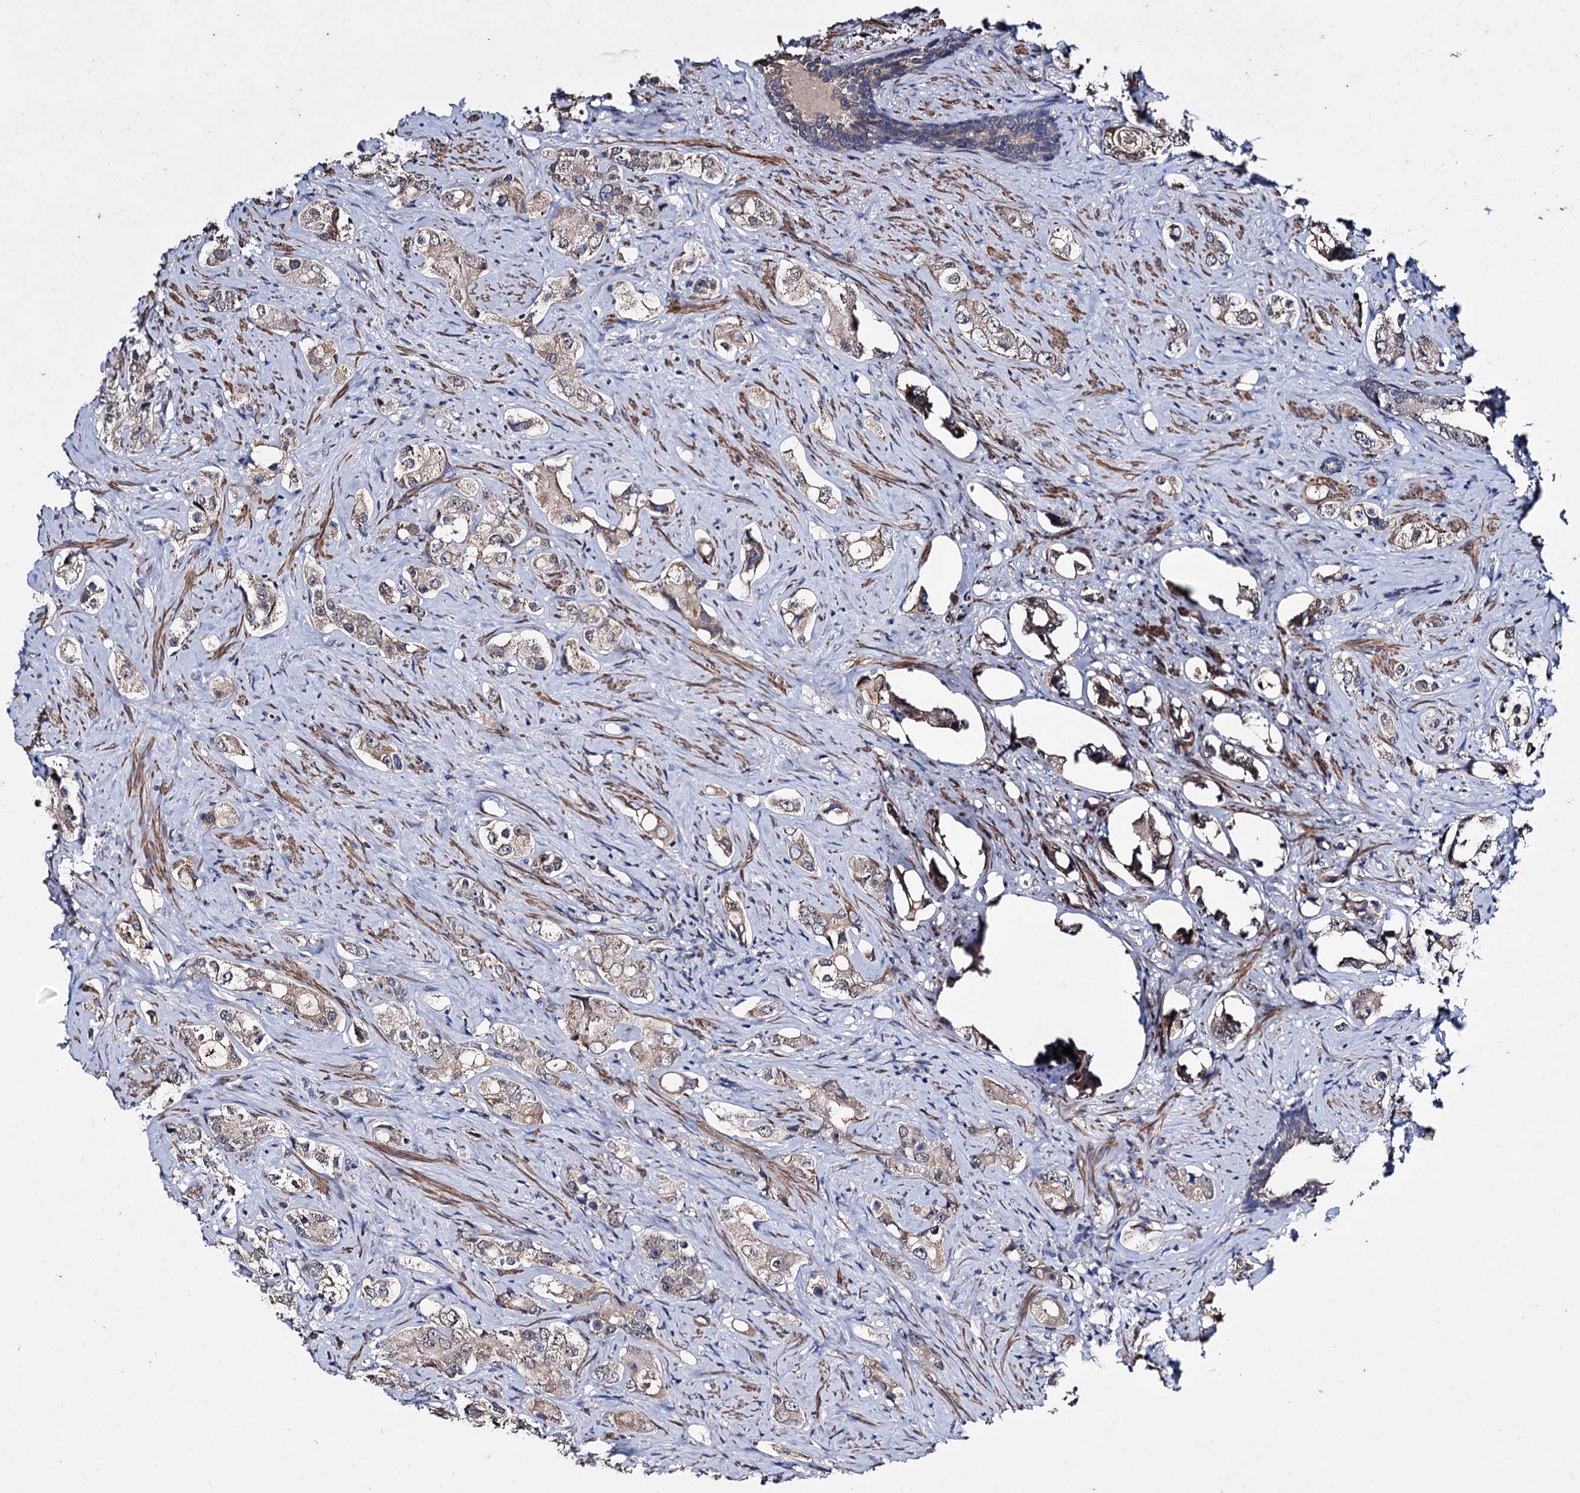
{"staining": {"intensity": "moderate", "quantity": ">75%", "location": "cytoplasmic/membranous"}, "tissue": "prostate cancer", "cell_type": "Tumor cells", "image_type": "cancer", "snomed": [{"axis": "morphology", "description": "Adenocarcinoma, High grade"}, {"axis": "topography", "description": "Prostate"}], "caption": "Protein staining shows moderate cytoplasmic/membranous positivity in approximately >75% of tumor cells in adenocarcinoma (high-grade) (prostate).", "gene": "CLPB", "patient": {"sex": "male", "age": 63}}